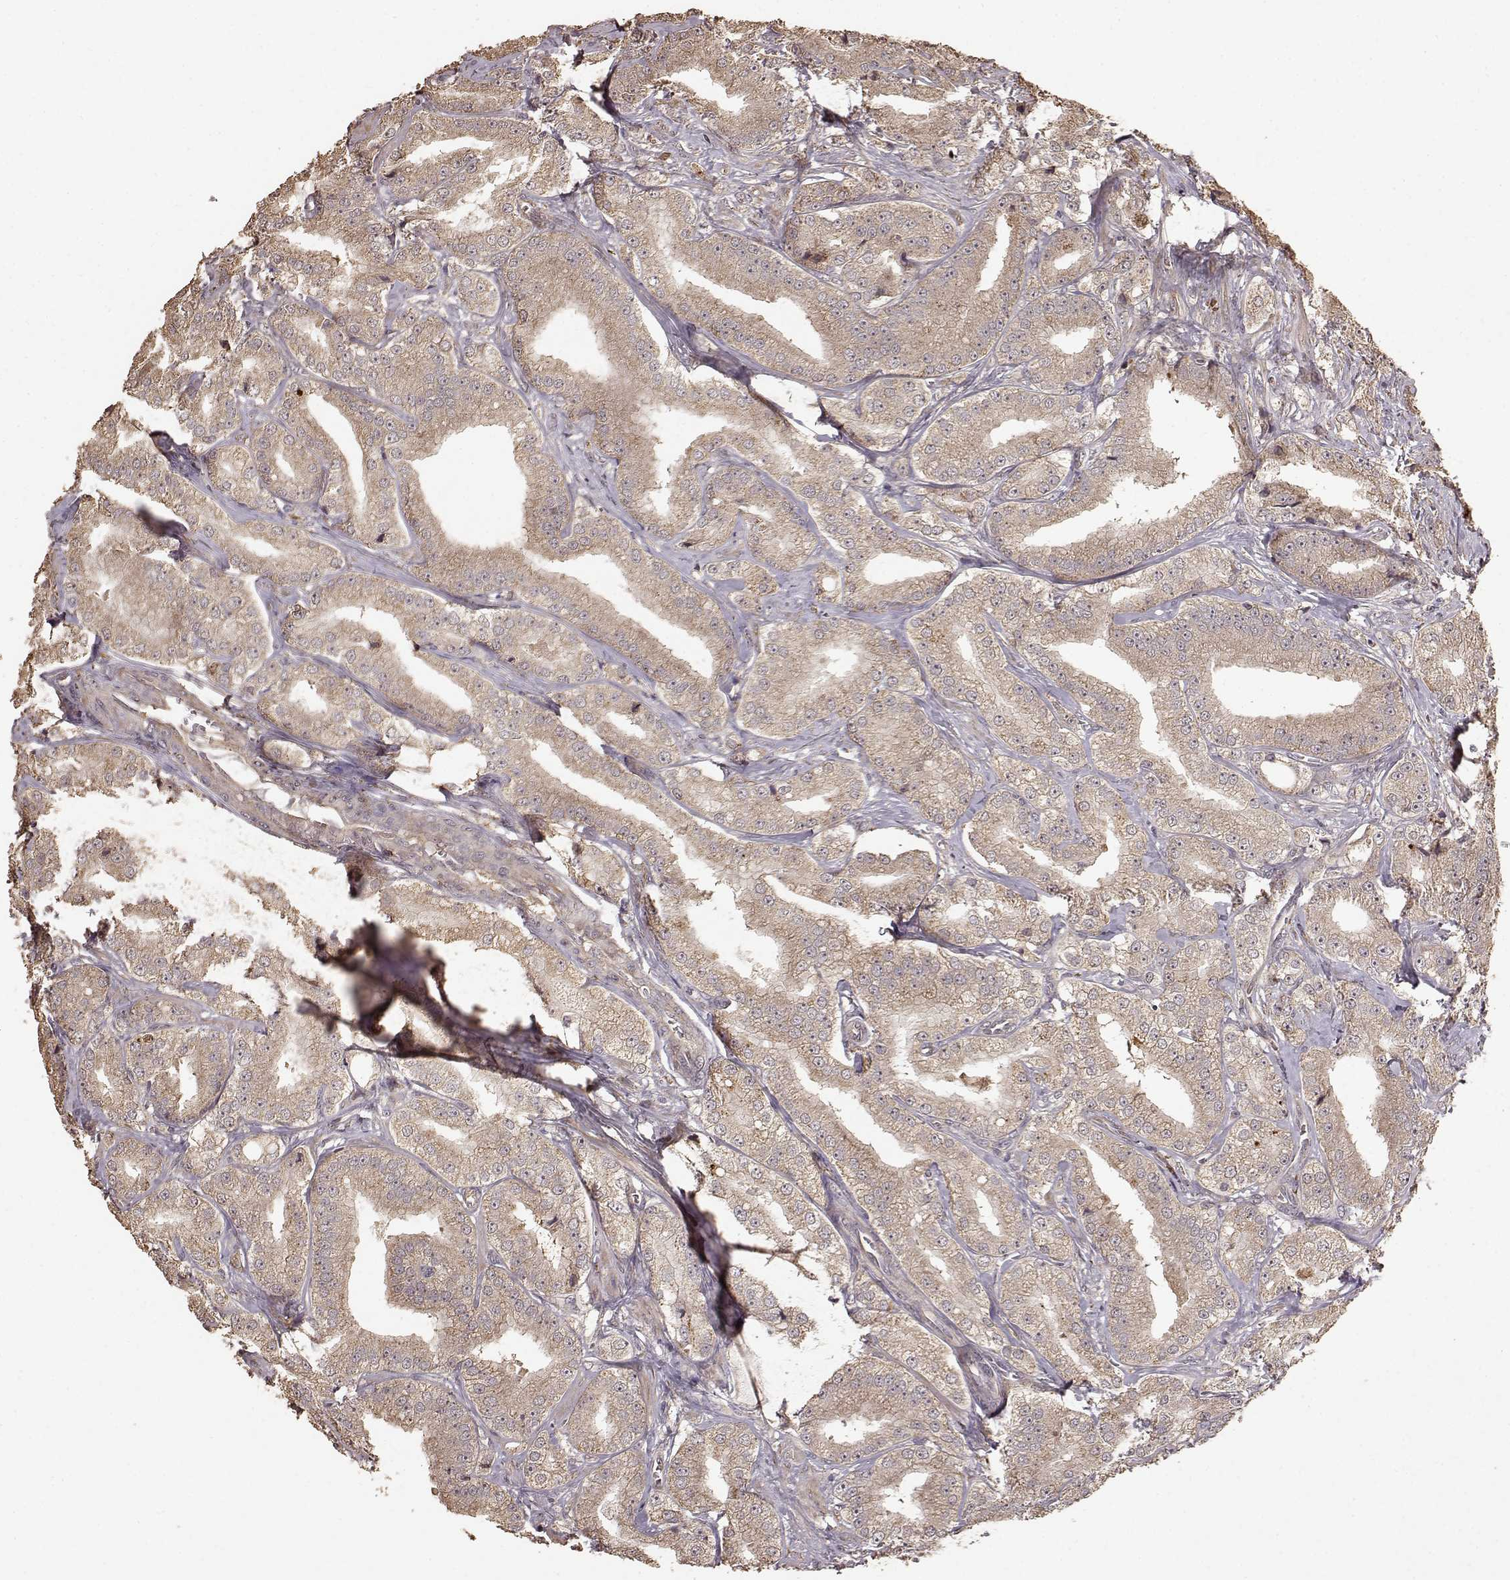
{"staining": {"intensity": "moderate", "quantity": "<25%", "location": "cytoplasmic/membranous"}, "tissue": "prostate cancer", "cell_type": "Tumor cells", "image_type": "cancer", "snomed": [{"axis": "morphology", "description": "Adenocarcinoma, High grade"}, {"axis": "topography", "description": "Prostate"}], "caption": "This photomicrograph exhibits immunohistochemistry (IHC) staining of human prostate cancer, with low moderate cytoplasmic/membranous positivity in about <25% of tumor cells.", "gene": "USP15", "patient": {"sex": "male", "age": 64}}